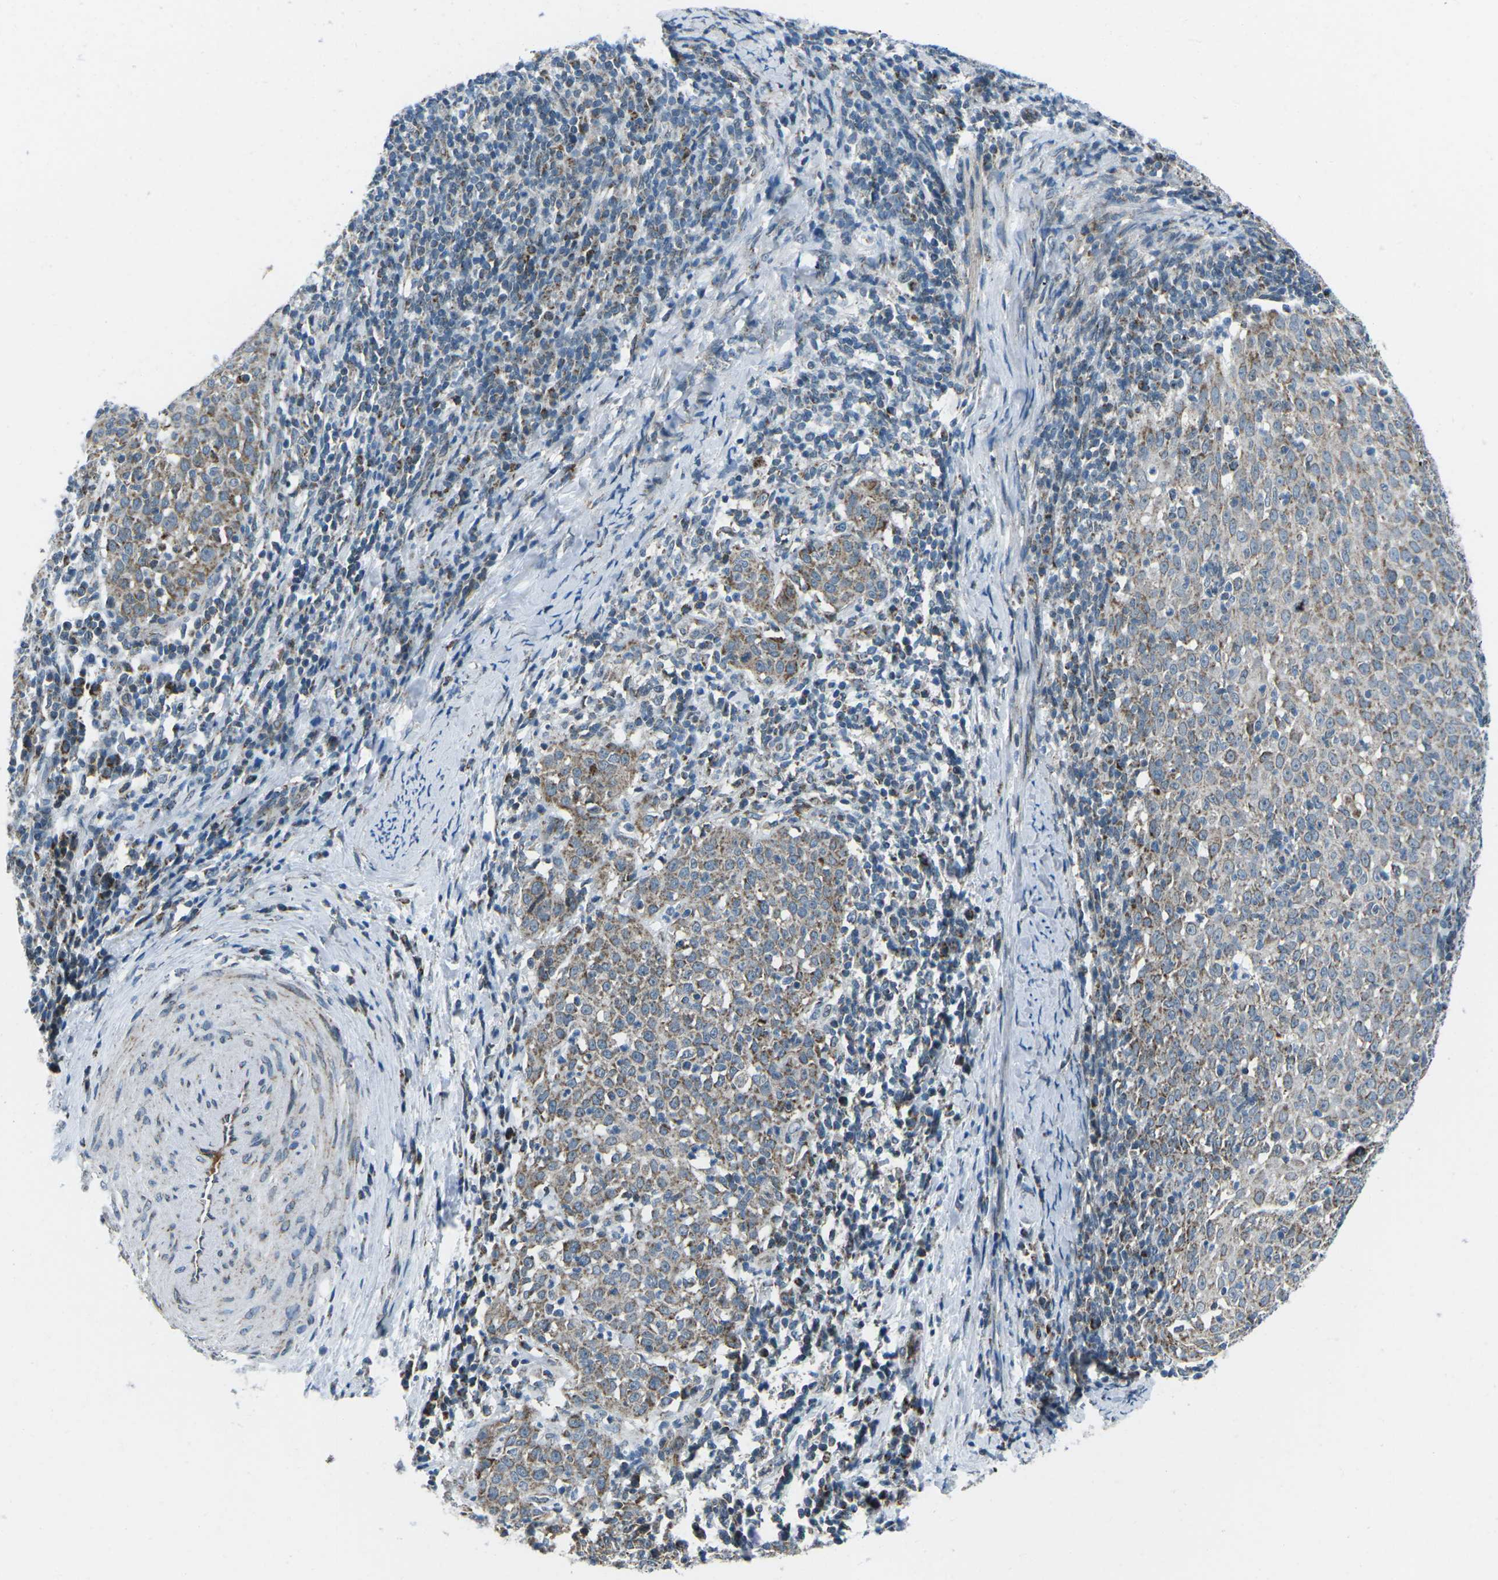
{"staining": {"intensity": "moderate", "quantity": ">75%", "location": "cytoplasmic/membranous"}, "tissue": "cervical cancer", "cell_type": "Tumor cells", "image_type": "cancer", "snomed": [{"axis": "morphology", "description": "Squamous cell carcinoma, NOS"}, {"axis": "topography", "description": "Cervix"}], "caption": "Immunohistochemical staining of human cervical cancer shows moderate cytoplasmic/membranous protein expression in approximately >75% of tumor cells.", "gene": "RFESD", "patient": {"sex": "female", "age": 51}}